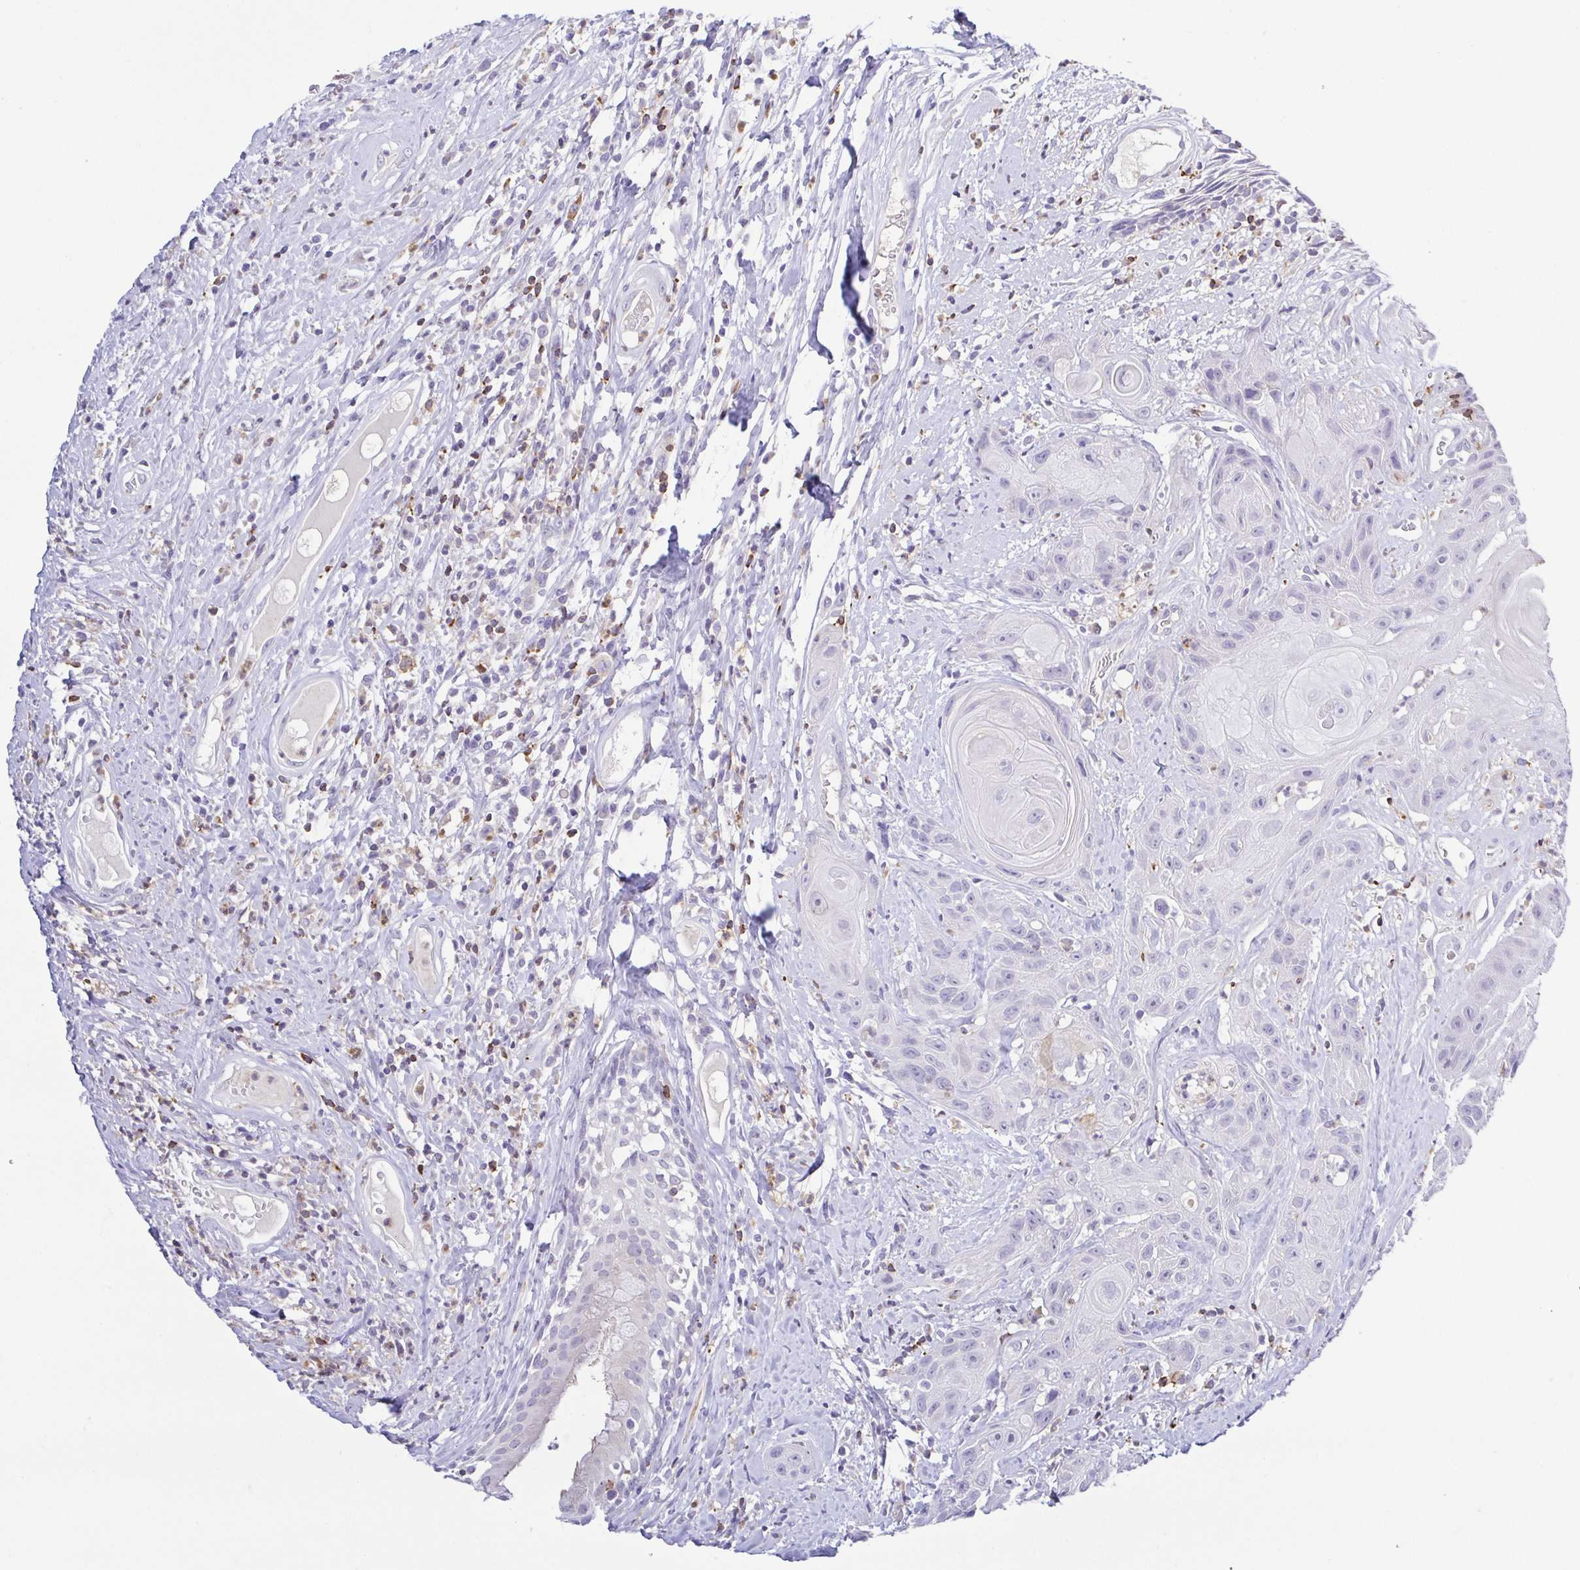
{"staining": {"intensity": "negative", "quantity": "none", "location": "none"}, "tissue": "head and neck cancer", "cell_type": "Tumor cells", "image_type": "cancer", "snomed": [{"axis": "morphology", "description": "Squamous cell carcinoma, NOS"}, {"axis": "topography", "description": "Head-Neck"}], "caption": "Immunohistochemistry (IHC) histopathology image of neoplastic tissue: human head and neck squamous cell carcinoma stained with DAB (3,3'-diaminobenzidine) shows no significant protein expression in tumor cells.", "gene": "PGLYRP1", "patient": {"sex": "male", "age": 57}}